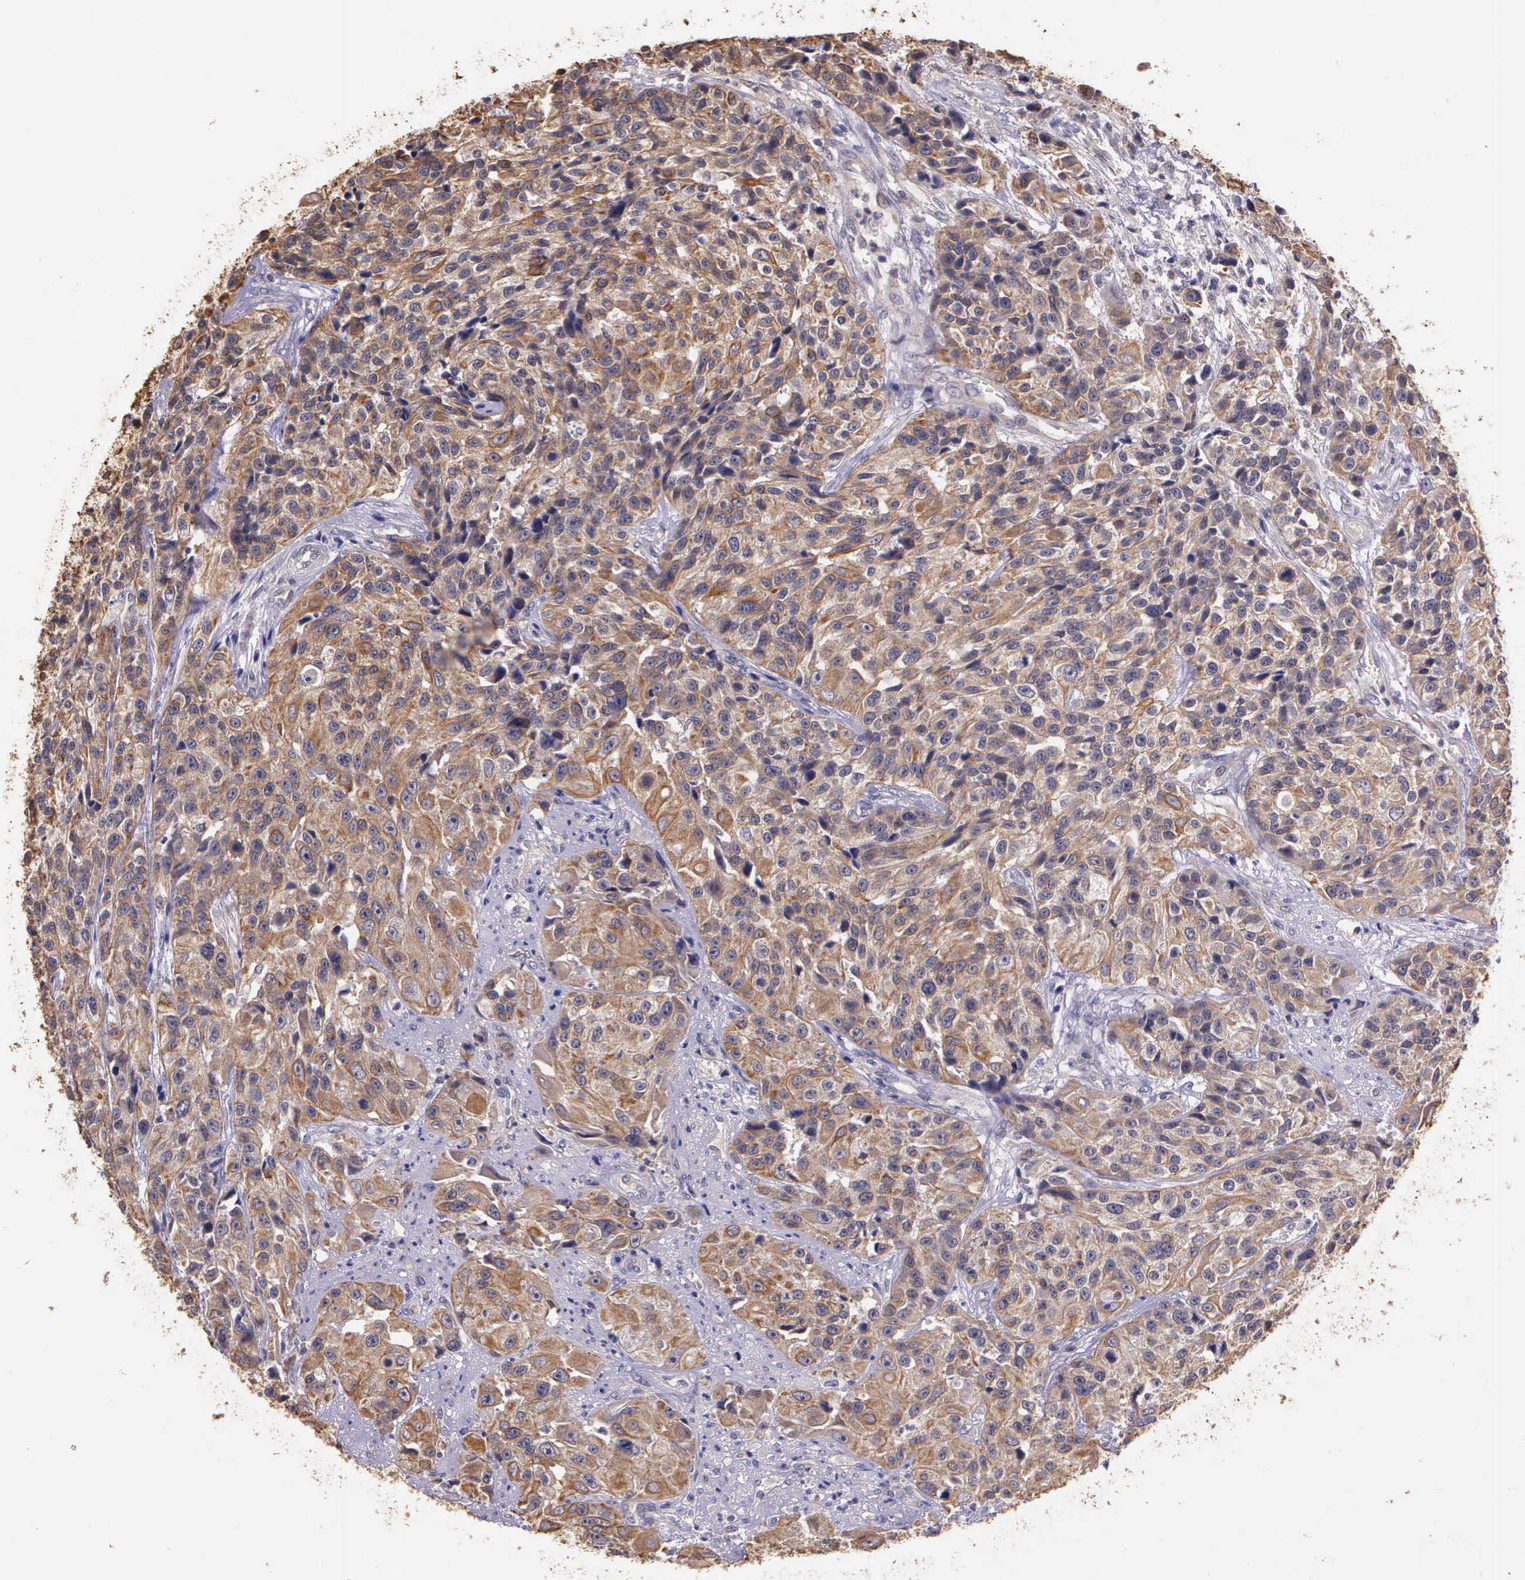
{"staining": {"intensity": "weak", "quantity": "25%-75%", "location": "cytoplasmic/membranous"}, "tissue": "urothelial cancer", "cell_type": "Tumor cells", "image_type": "cancer", "snomed": [{"axis": "morphology", "description": "Urothelial carcinoma, High grade"}, {"axis": "topography", "description": "Urinary bladder"}], "caption": "Immunohistochemical staining of human urothelial cancer exhibits weak cytoplasmic/membranous protein positivity in about 25%-75% of tumor cells. (DAB (3,3'-diaminobenzidine) = brown stain, brightfield microscopy at high magnification).", "gene": "IGBP1", "patient": {"sex": "female", "age": 81}}